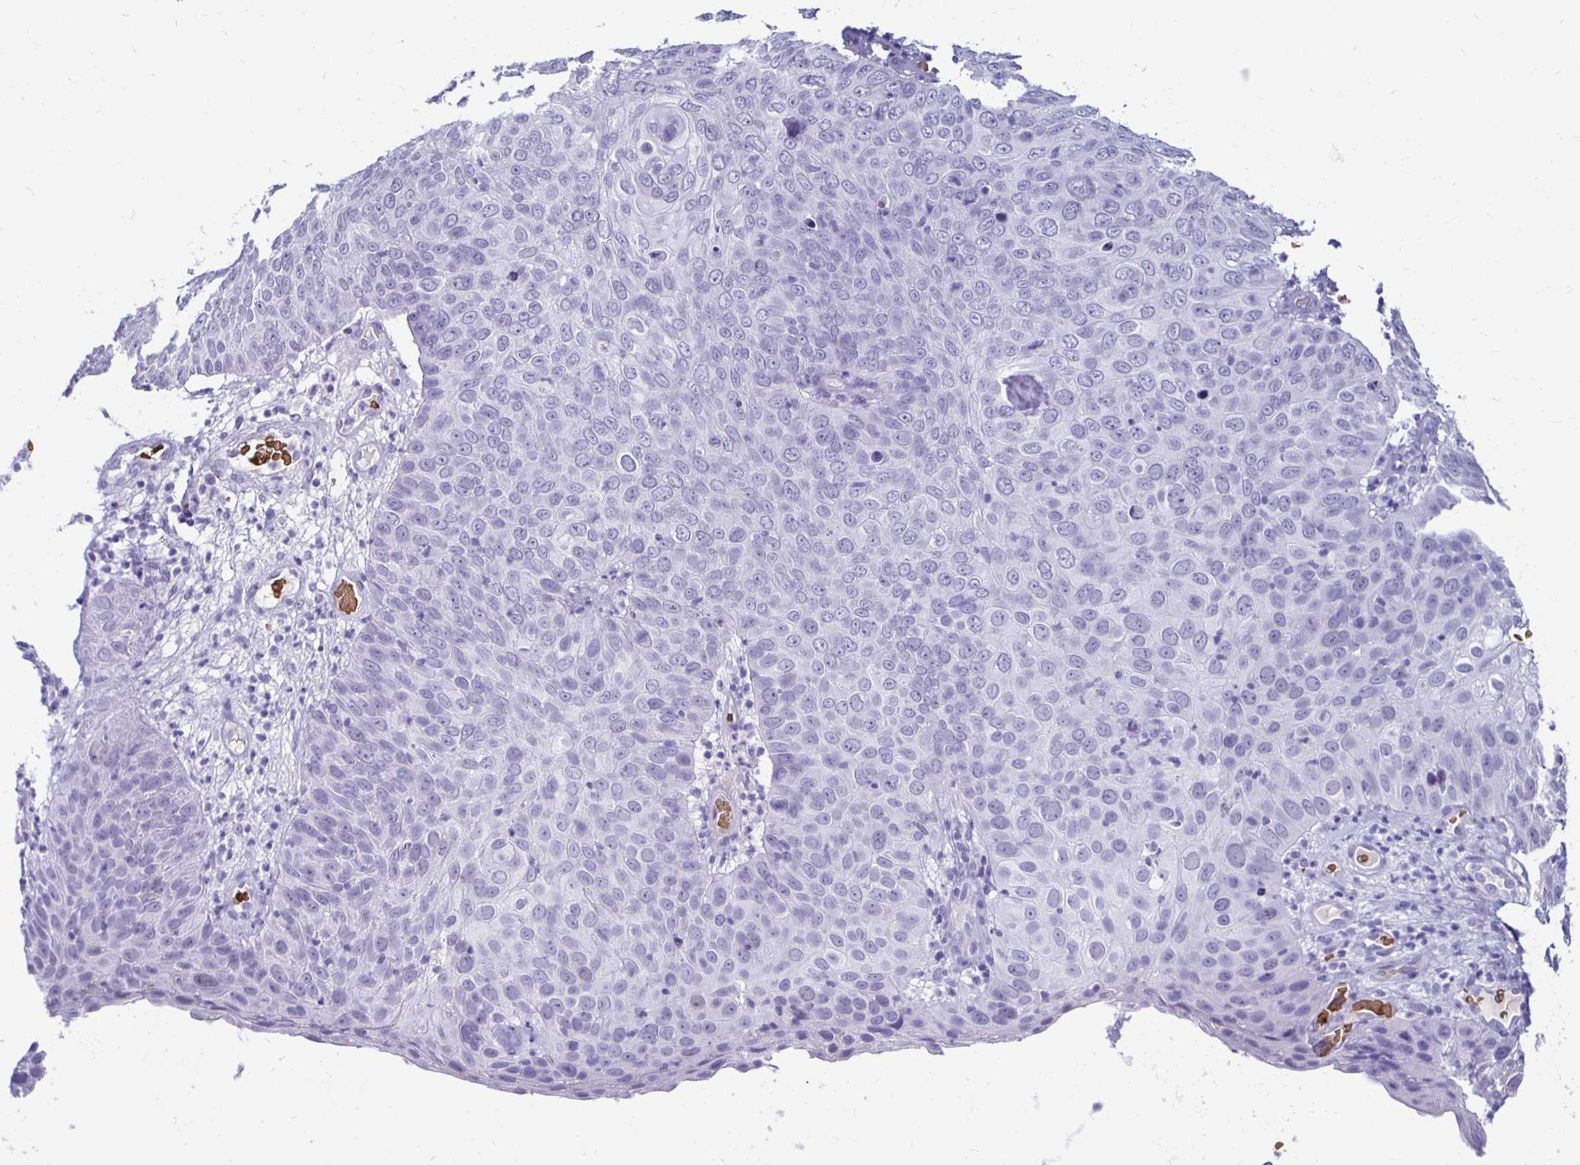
{"staining": {"intensity": "negative", "quantity": "none", "location": "none"}, "tissue": "skin cancer", "cell_type": "Tumor cells", "image_type": "cancer", "snomed": [{"axis": "morphology", "description": "Squamous cell carcinoma, NOS"}, {"axis": "topography", "description": "Skin"}], "caption": "Squamous cell carcinoma (skin) was stained to show a protein in brown. There is no significant expression in tumor cells. (Stains: DAB (3,3'-diaminobenzidine) immunohistochemistry (IHC) with hematoxylin counter stain, Microscopy: brightfield microscopy at high magnification).", "gene": "RHBDL3", "patient": {"sex": "male", "age": 87}}